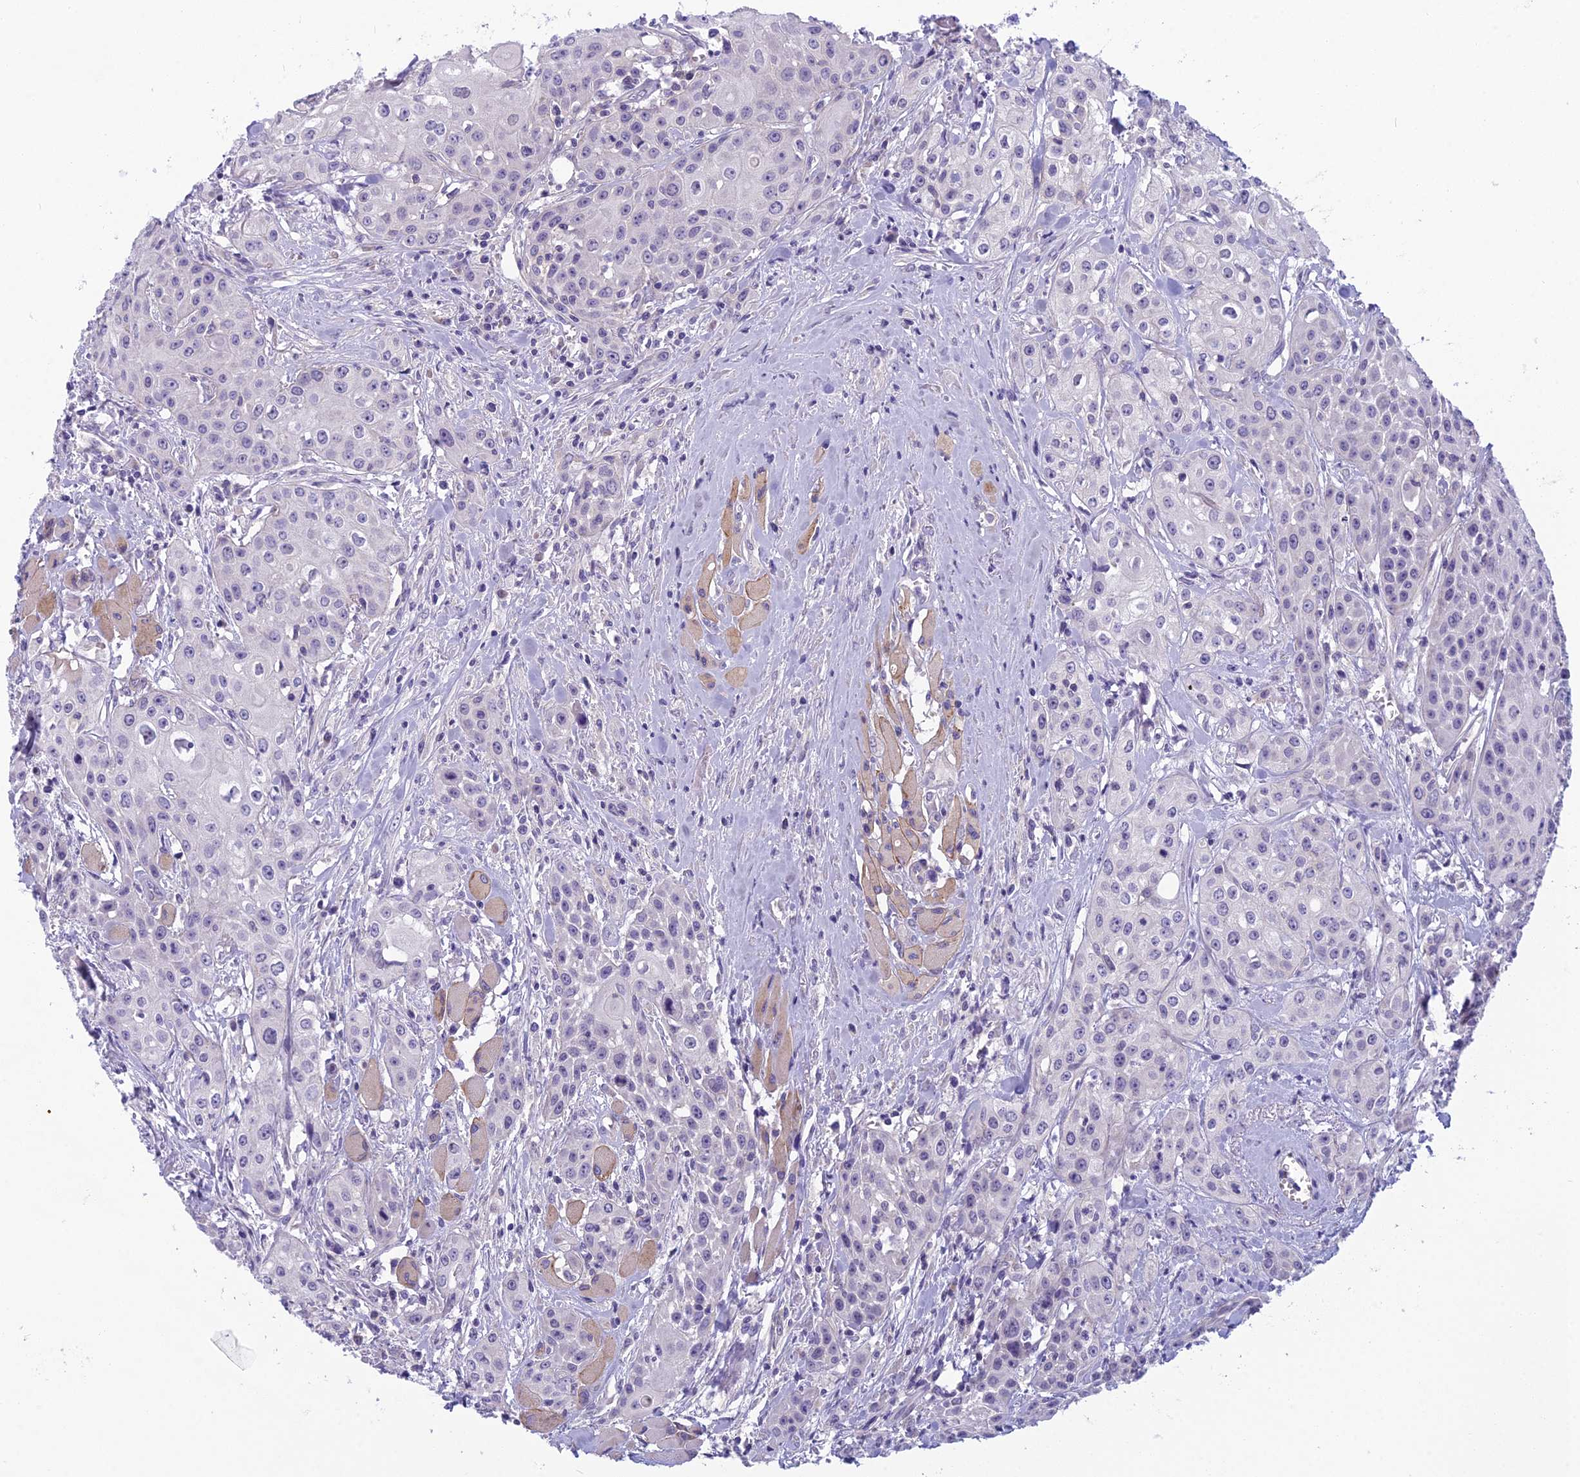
{"staining": {"intensity": "negative", "quantity": "none", "location": "none"}, "tissue": "head and neck cancer", "cell_type": "Tumor cells", "image_type": "cancer", "snomed": [{"axis": "morphology", "description": "Squamous cell carcinoma, NOS"}, {"axis": "topography", "description": "Oral tissue"}, {"axis": "topography", "description": "Head-Neck"}], "caption": "Immunohistochemistry photomicrograph of neoplastic tissue: human head and neck cancer (squamous cell carcinoma) stained with DAB (3,3'-diaminobenzidine) reveals no significant protein expression in tumor cells.", "gene": "RBM41", "patient": {"sex": "female", "age": 82}}